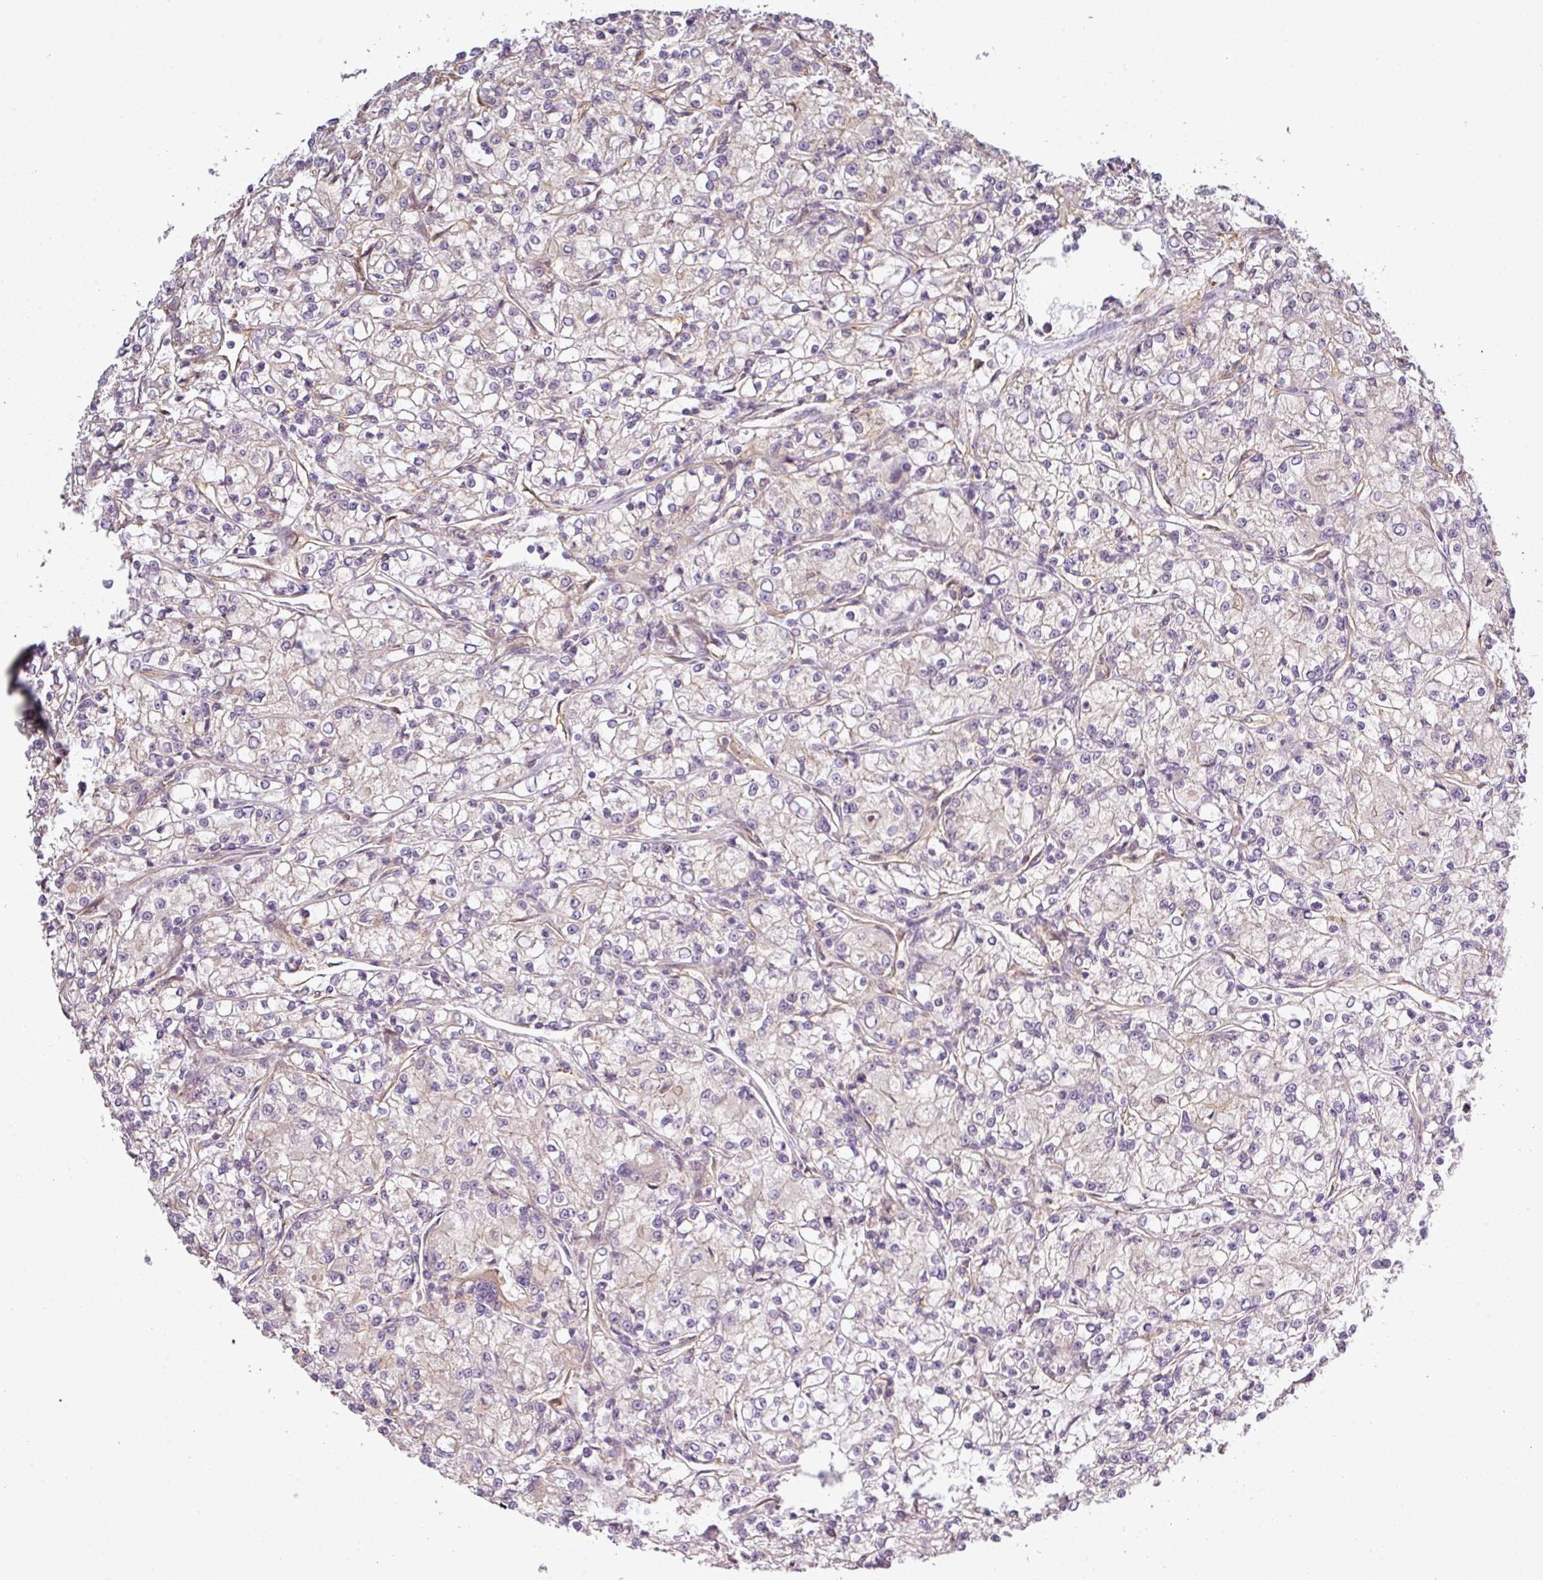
{"staining": {"intensity": "negative", "quantity": "none", "location": "none"}, "tissue": "renal cancer", "cell_type": "Tumor cells", "image_type": "cancer", "snomed": [{"axis": "morphology", "description": "Adenocarcinoma, NOS"}, {"axis": "topography", "description": "Kidney"}], "caption": "An immunohistochemistry (IHC) micrograph of renal cancer (adenocarcinoma) is shown. There is no staining in tumor cells of renal cancer (adenocarcinoma). The staining was performed using DAB to visualize the protein expression in brown, while the nuclei were stained in blue with hematoxylin (Magnification: 20x).", "gene": "ANKRD18A", "patient": {"sex": "female", "age": 59}}